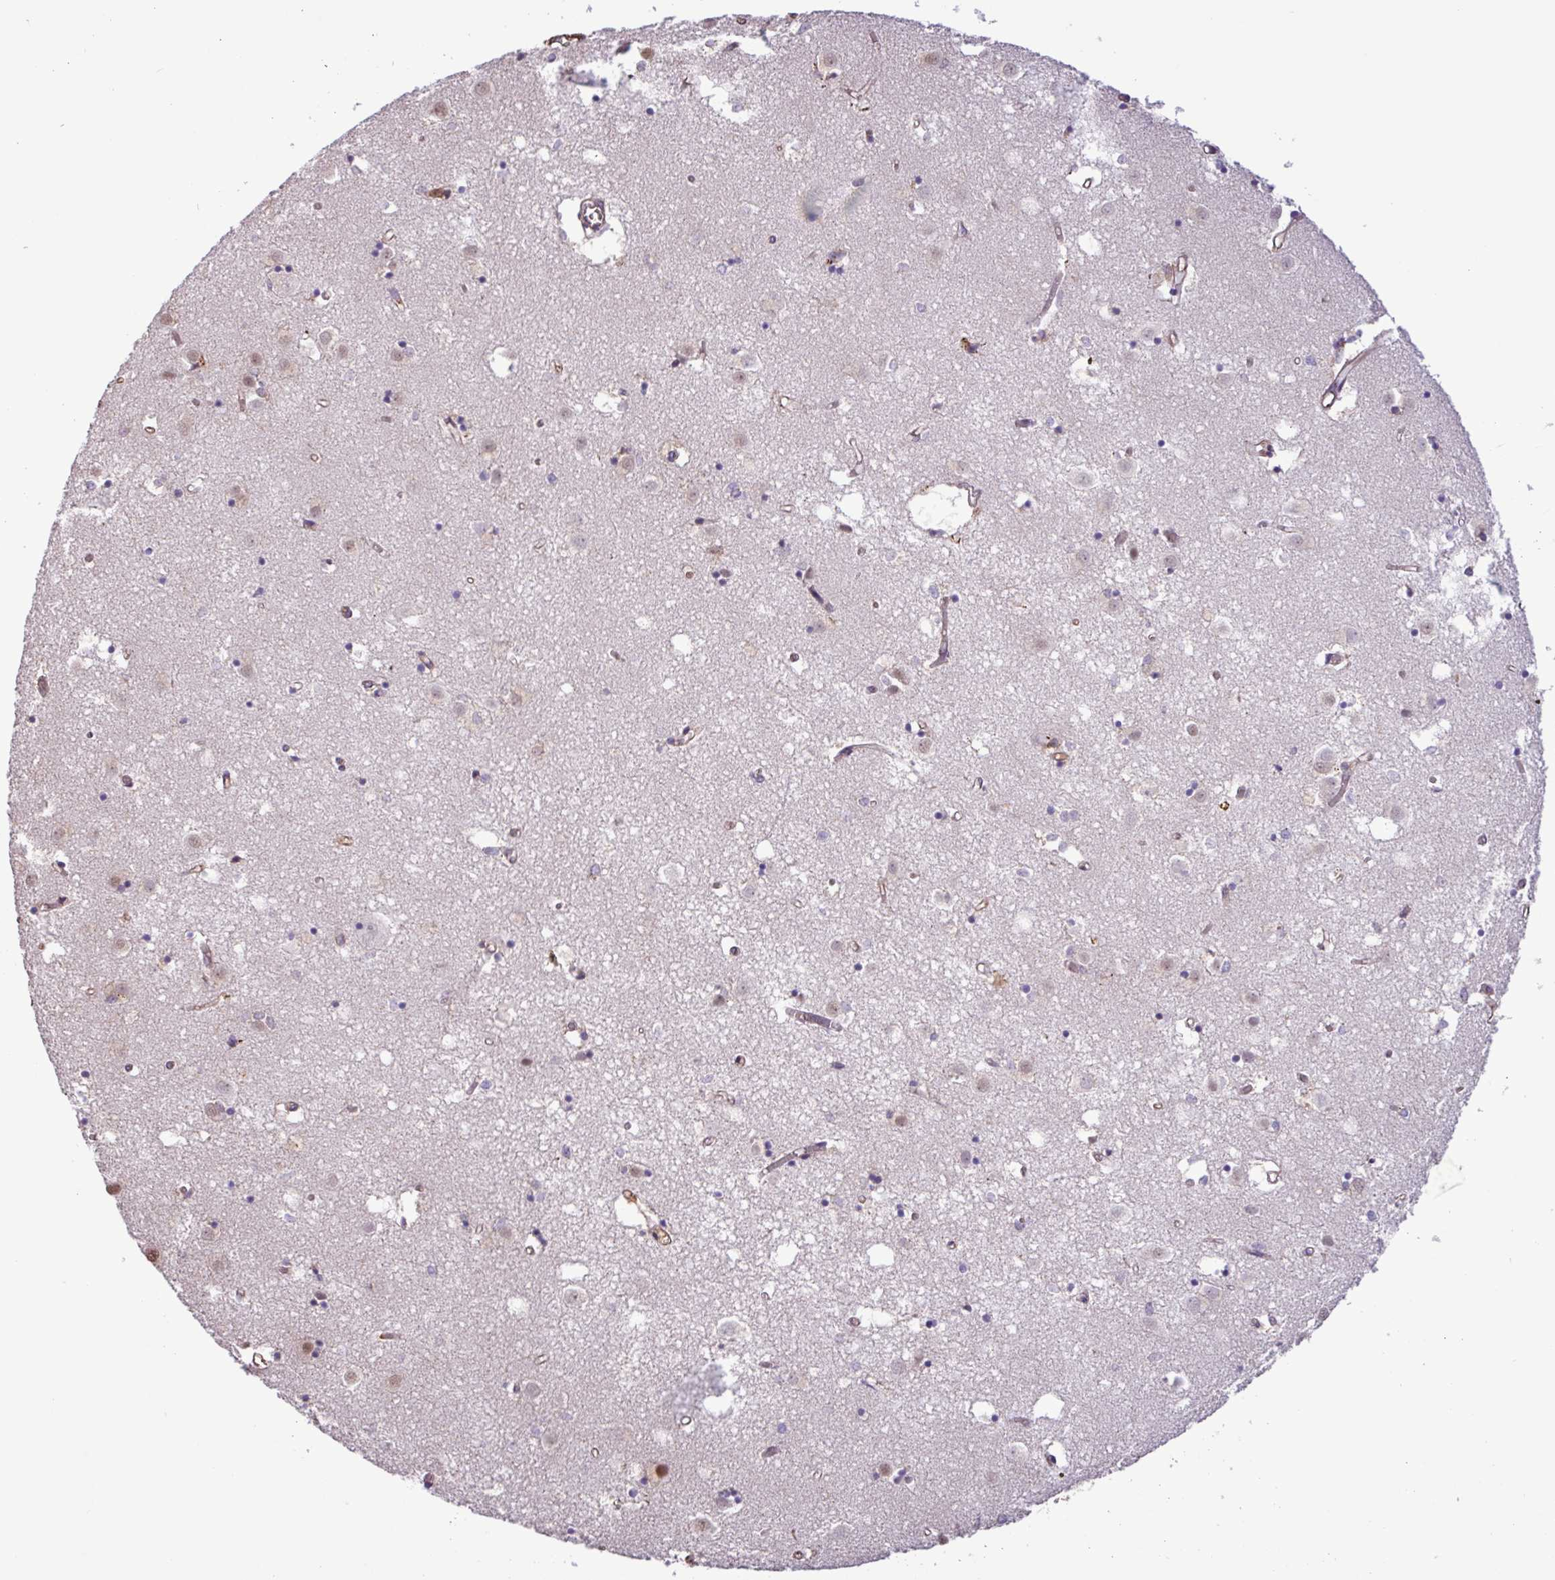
{"staining": {"intensity": "negative", "quantity": "none", "location": "none"}, "tissue": "caudate", "cell_type": "Glial cells", "image_type": "normal", "snomed": [{"axis": "morphology", "description": "Normal tissue, NOS"}, {"axis": "topography", "description": "Lateral ventricle wall"}], "caption": "This is an IHC photomicrograph of benign caudate. There is no positivity in glial cells.", "gene": "CHST11", "patient": {"sex": "male", "age": 70}}